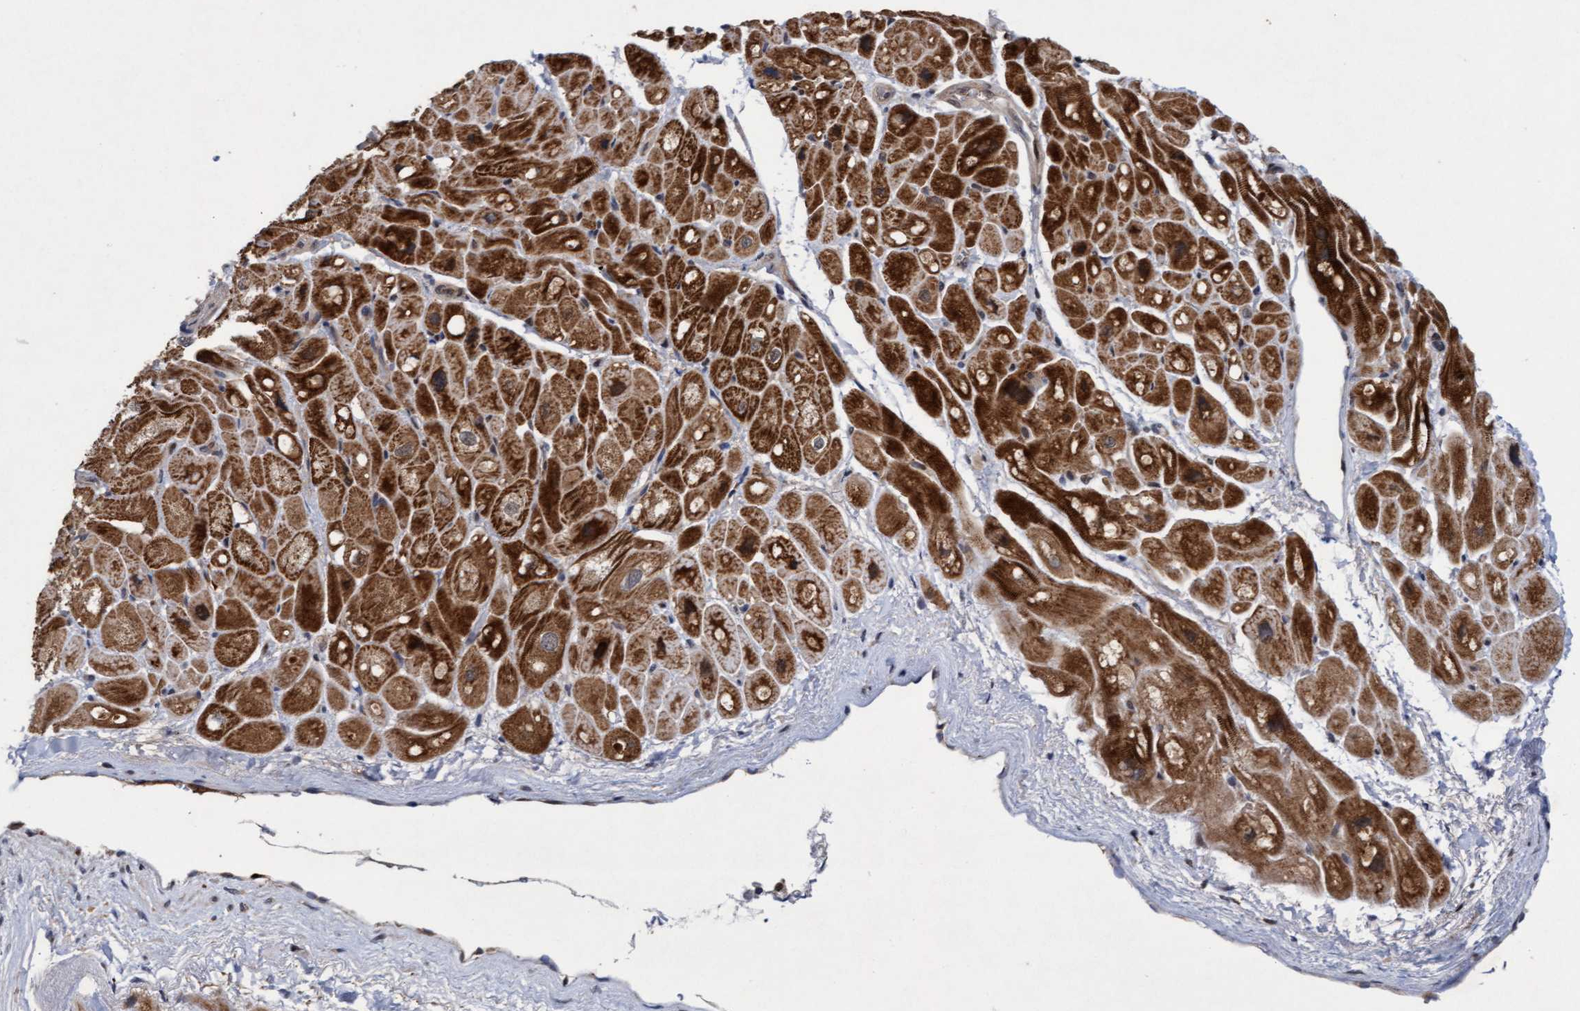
{"staining": {"intensity": "strong", "quantity": ">75%", "location": "cytoplasmic/membranous"}, "tissue": "heart muscle", "cell_type": "Cardiomyocytes", "image_type": "normal", "snomed": [{"axis": "morphology", "description": "Normal tissue, NOS"}, {"axis": "topography", "description": "Heart"}], "caption": "Protein analysis of normal heart muscle demonstrates strong cytoplasmic/membranous expression in approximately >75% of cardiomyocytes. The staining is performed using DAB brown chromogen to label protein expression. The nuclei are counter-stained blue using hematoxylin.", "gene": "TANC2", "patient": {"sex": "male", "age": 49}}